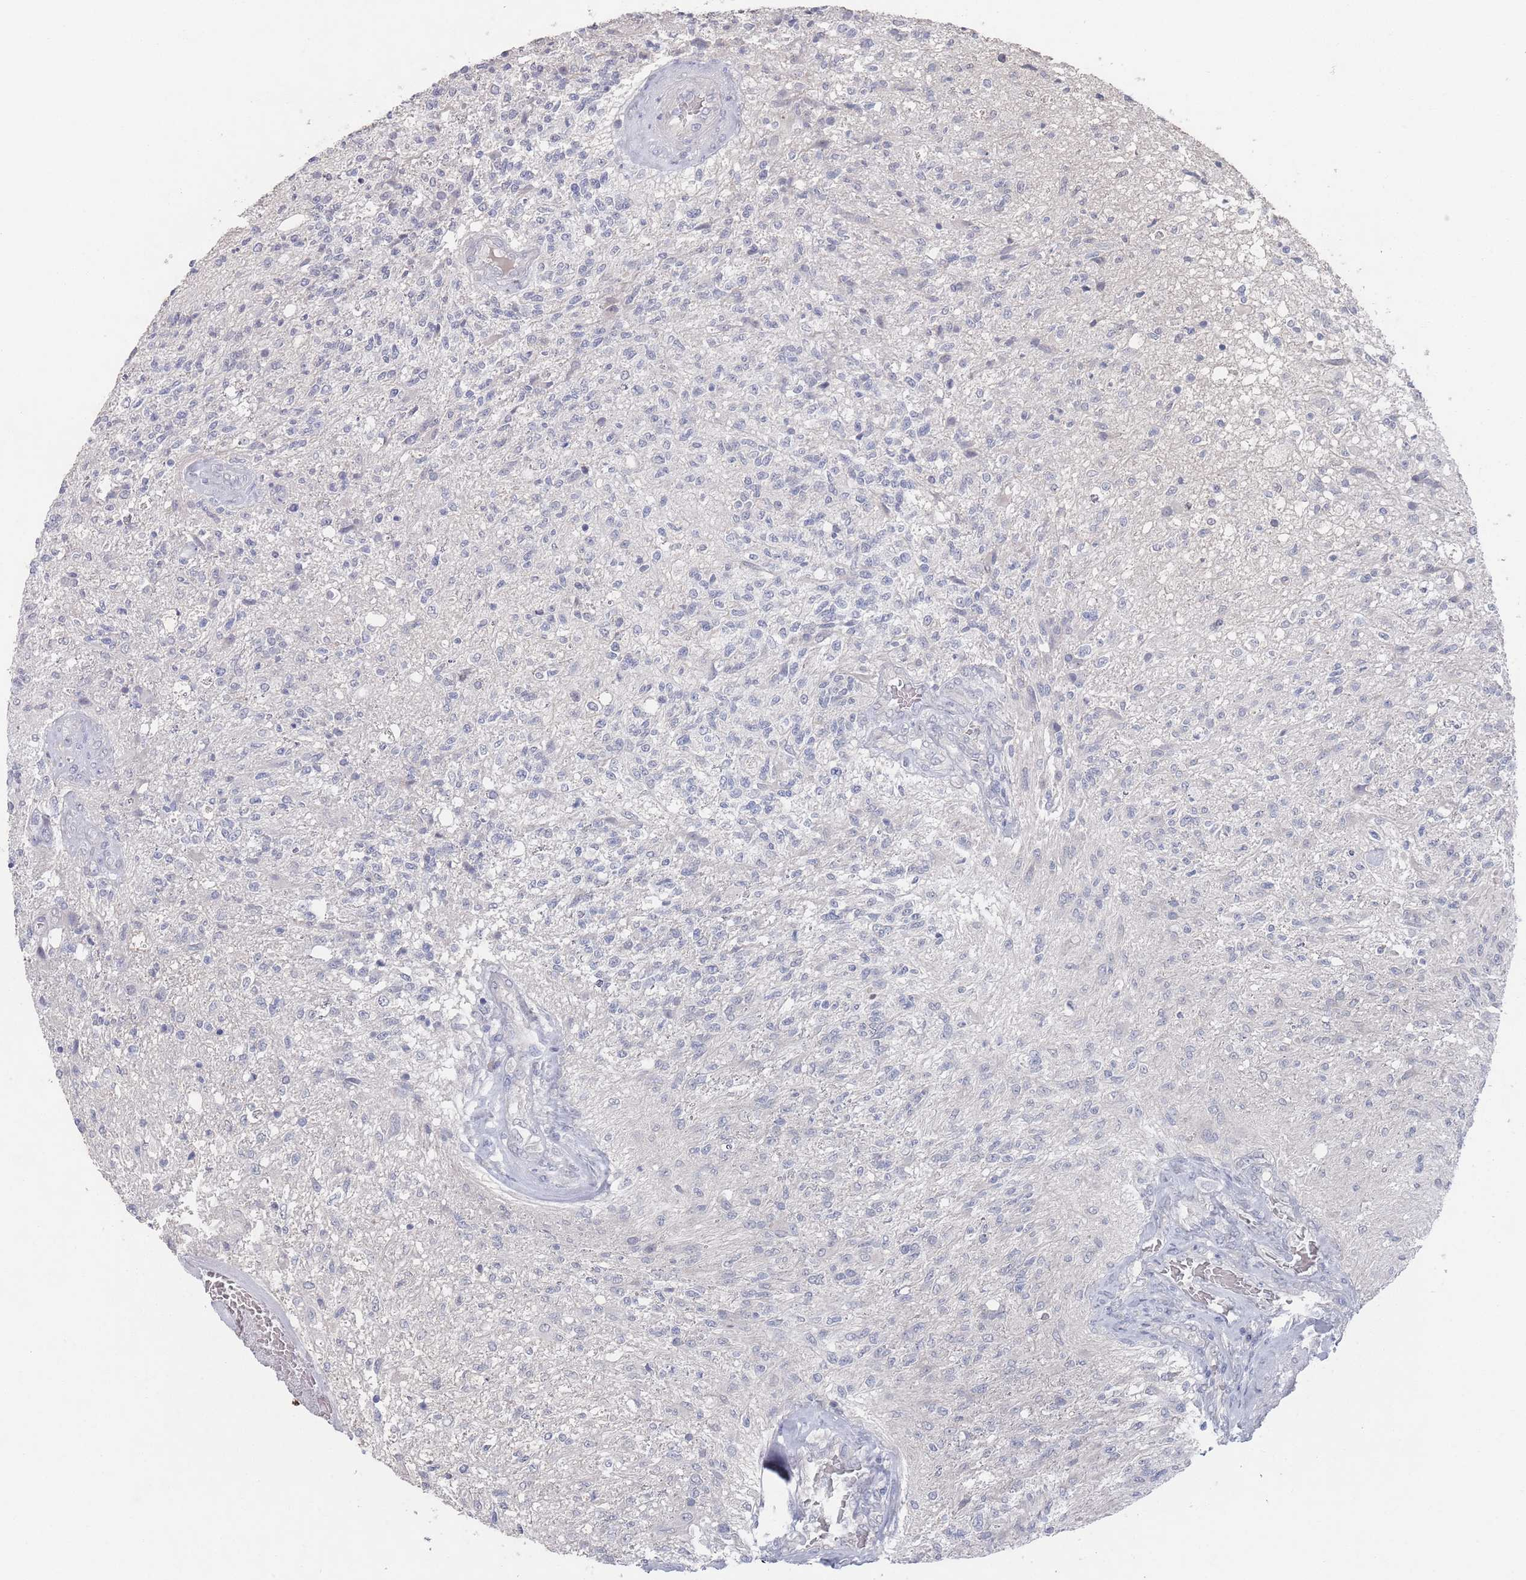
{"staining": {"intensity": "negative", "quantity": "none", "location": "none"}, "tissue": "glioma", "cell_type": "Tumor cells", "image_type": "cancer", "snomed": [{"axis": "morphology", "description": "Glioma, malignant, High grade"}, {"axis": "topography", "description": "Brain"}], "caption": "Tumor cells are negative for protein expression in human glioma. The staining is performed using DAB (3,3'-diaminobenzidine) brown chromogen with nuclei counter-stained in using hematoxylin.", "gene": "PROM2", "patient": {"sex": "male", "age": 56}}